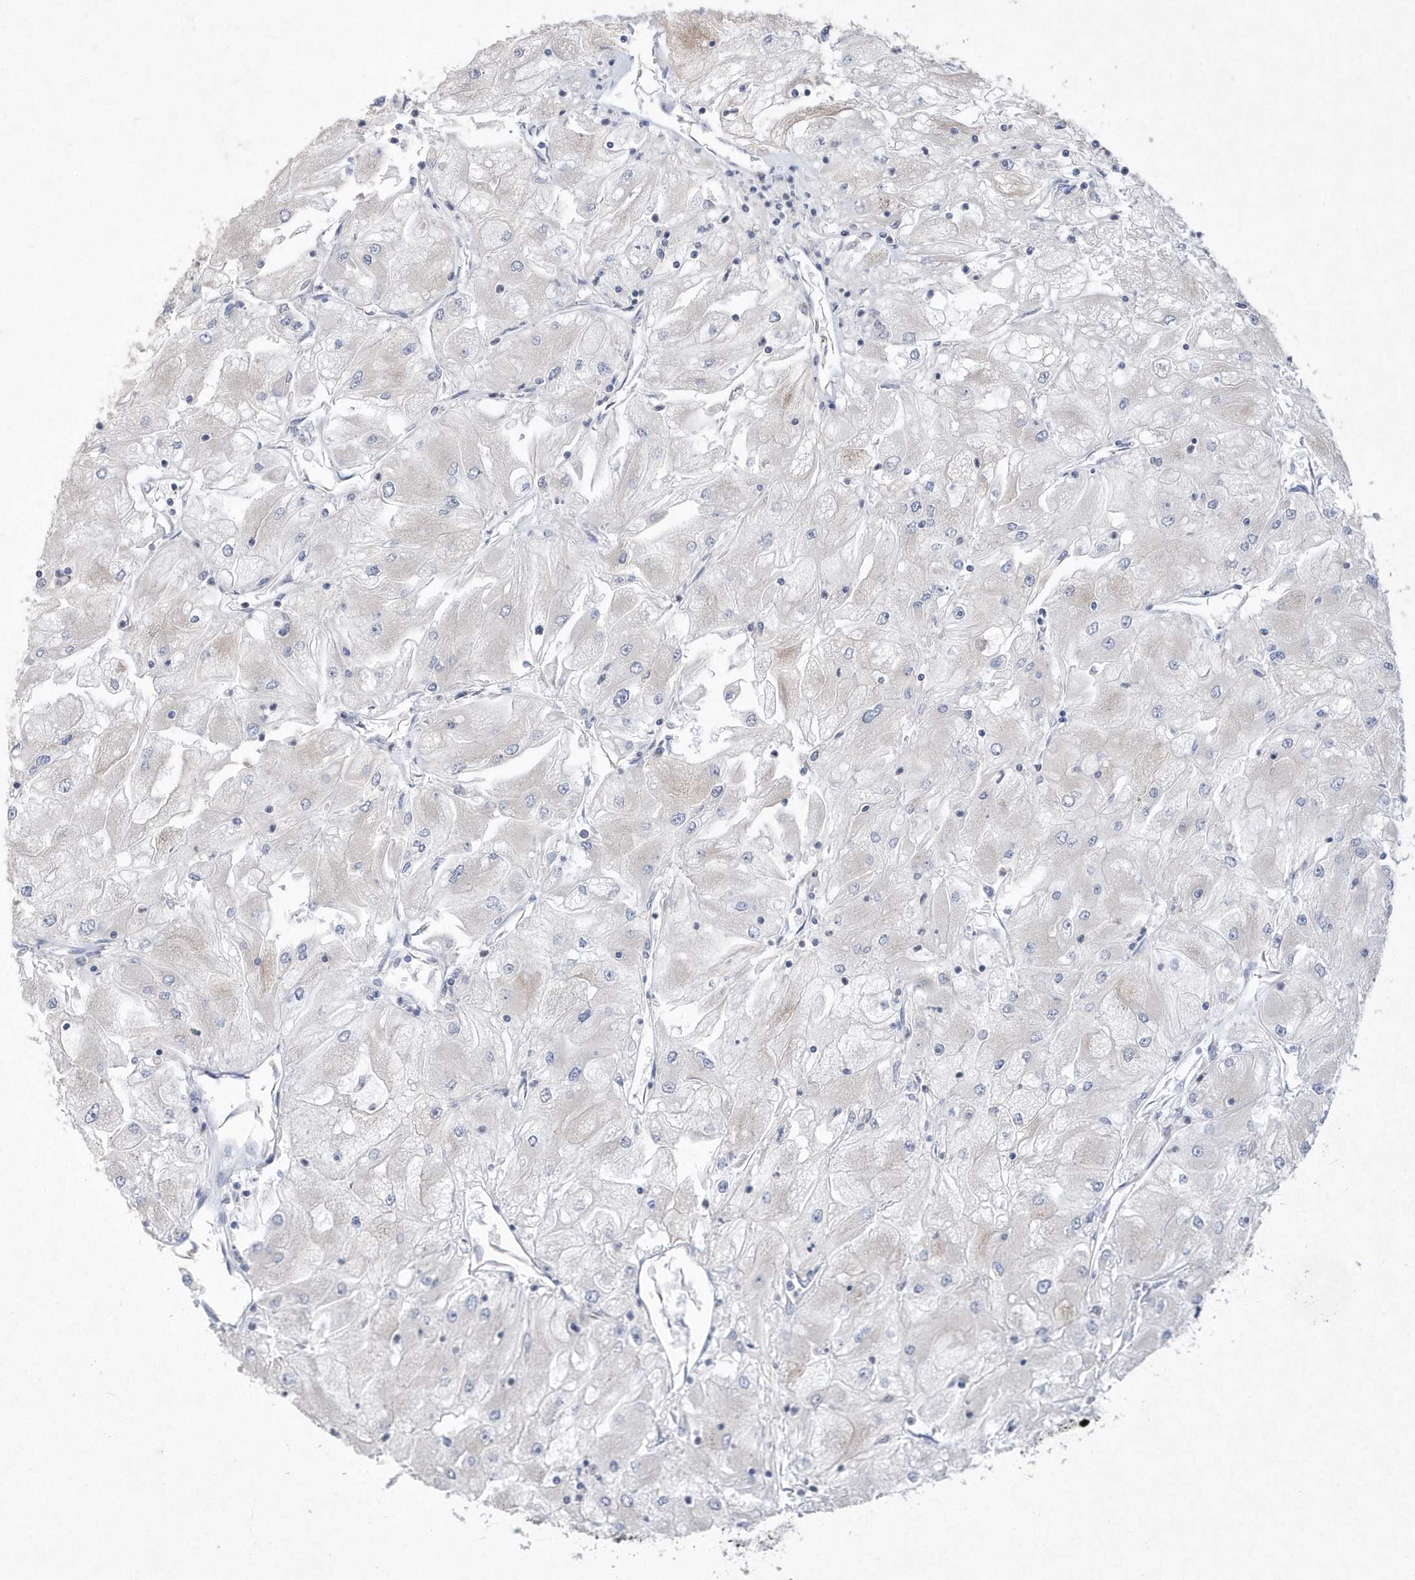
{"staining": {"intensity": "negative", "quantity": "none", "location": "none"}, "tissue": "renal cancer", "cell_type": "Tumor cells", "image_type": "cancer", "snomed": [{"axis": "morphology", "description": "Adenocarcinoma, NOS"}, {"axis": "topography", "description": "Kidney"}], "caption": "This is an immunohistochemistry micrograph of renal cancer (adenocarcinoma). There is no expression in tumor cells.", "gene": "DGAT1", "patient": {"sex": "male", "age": 80}}